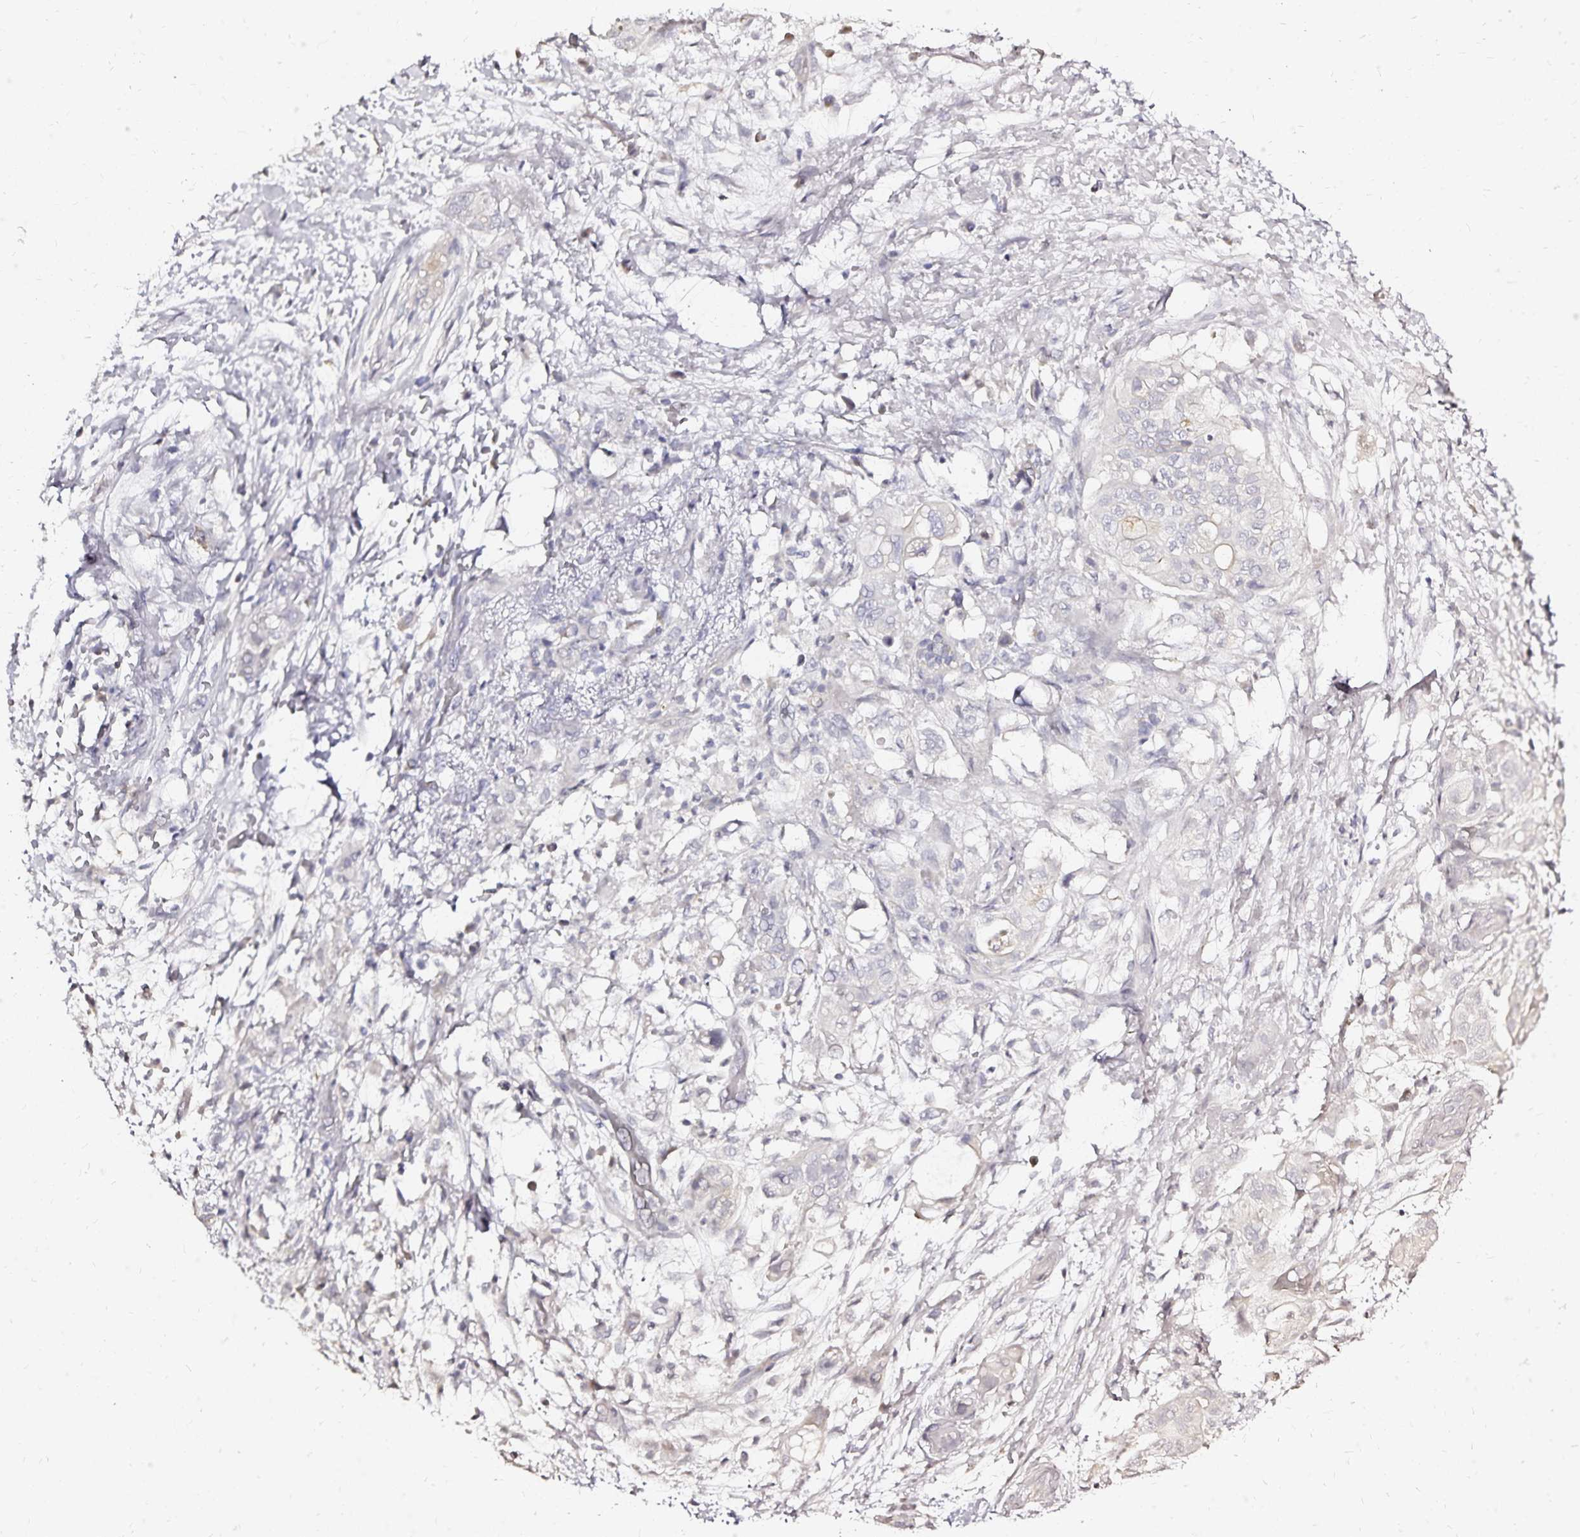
{"staining": {"intensity": "moderate", "quantity": "<25%", "location": "cytoplasmic/membranous"}, "tissue": "pancreatic cancer", "cell_type": "Tumor cells", "image_type": "cancer", "snomed": [{"axis": "morphology", "description": "Adenocarcinoma, NOS"}, {"axis": "topography", "description": "Pancreas"}], "caption": "Immunohistochemistry micrograph of neoplastic tissue: human pancreatic cancer stained using IHC displays low levels of moderate protein expression localized specifically in the cytoplasmic/membranous of tumor cells, appearing as a cytoplasmic/membranous brown color.", "gene": "SLC5A1", "patient": {"sex": "female", "age": 72}}